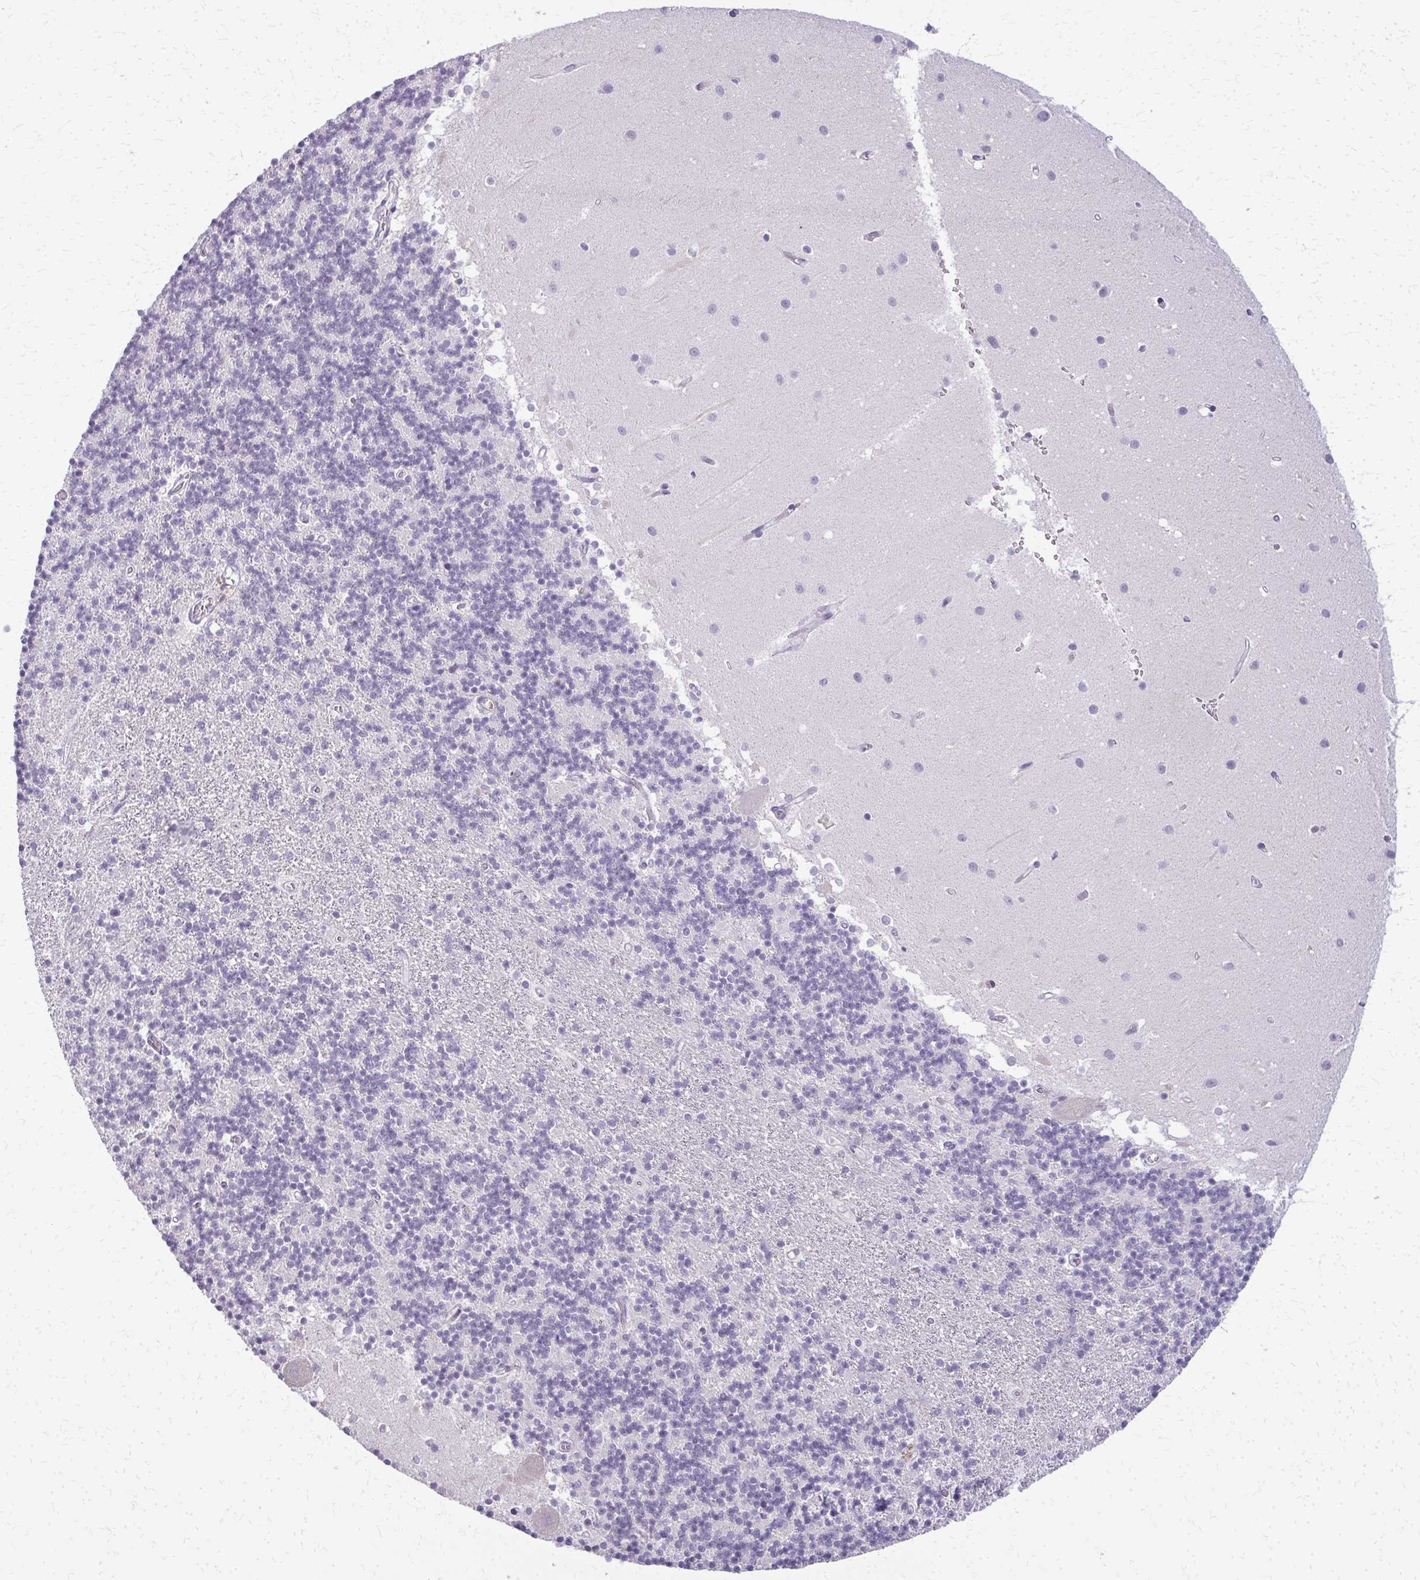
{"staining": {"intensity": "negative", "quantity": "none", "location": "none"}, "tissue": "cerebellum", "cell_type": "Cells in granular layer", "image_type": "normal", "snomed": [{"axis": "morphology", "description": "Normal tissue, NOS"}, {"axis": "topography", "description": "Cerebellum"}], "caption": "IHC of benign cerebellum displays no staining in cells in granular layer.", "gene": "CA3", "patient": {"sex": "male", "age": 54}}